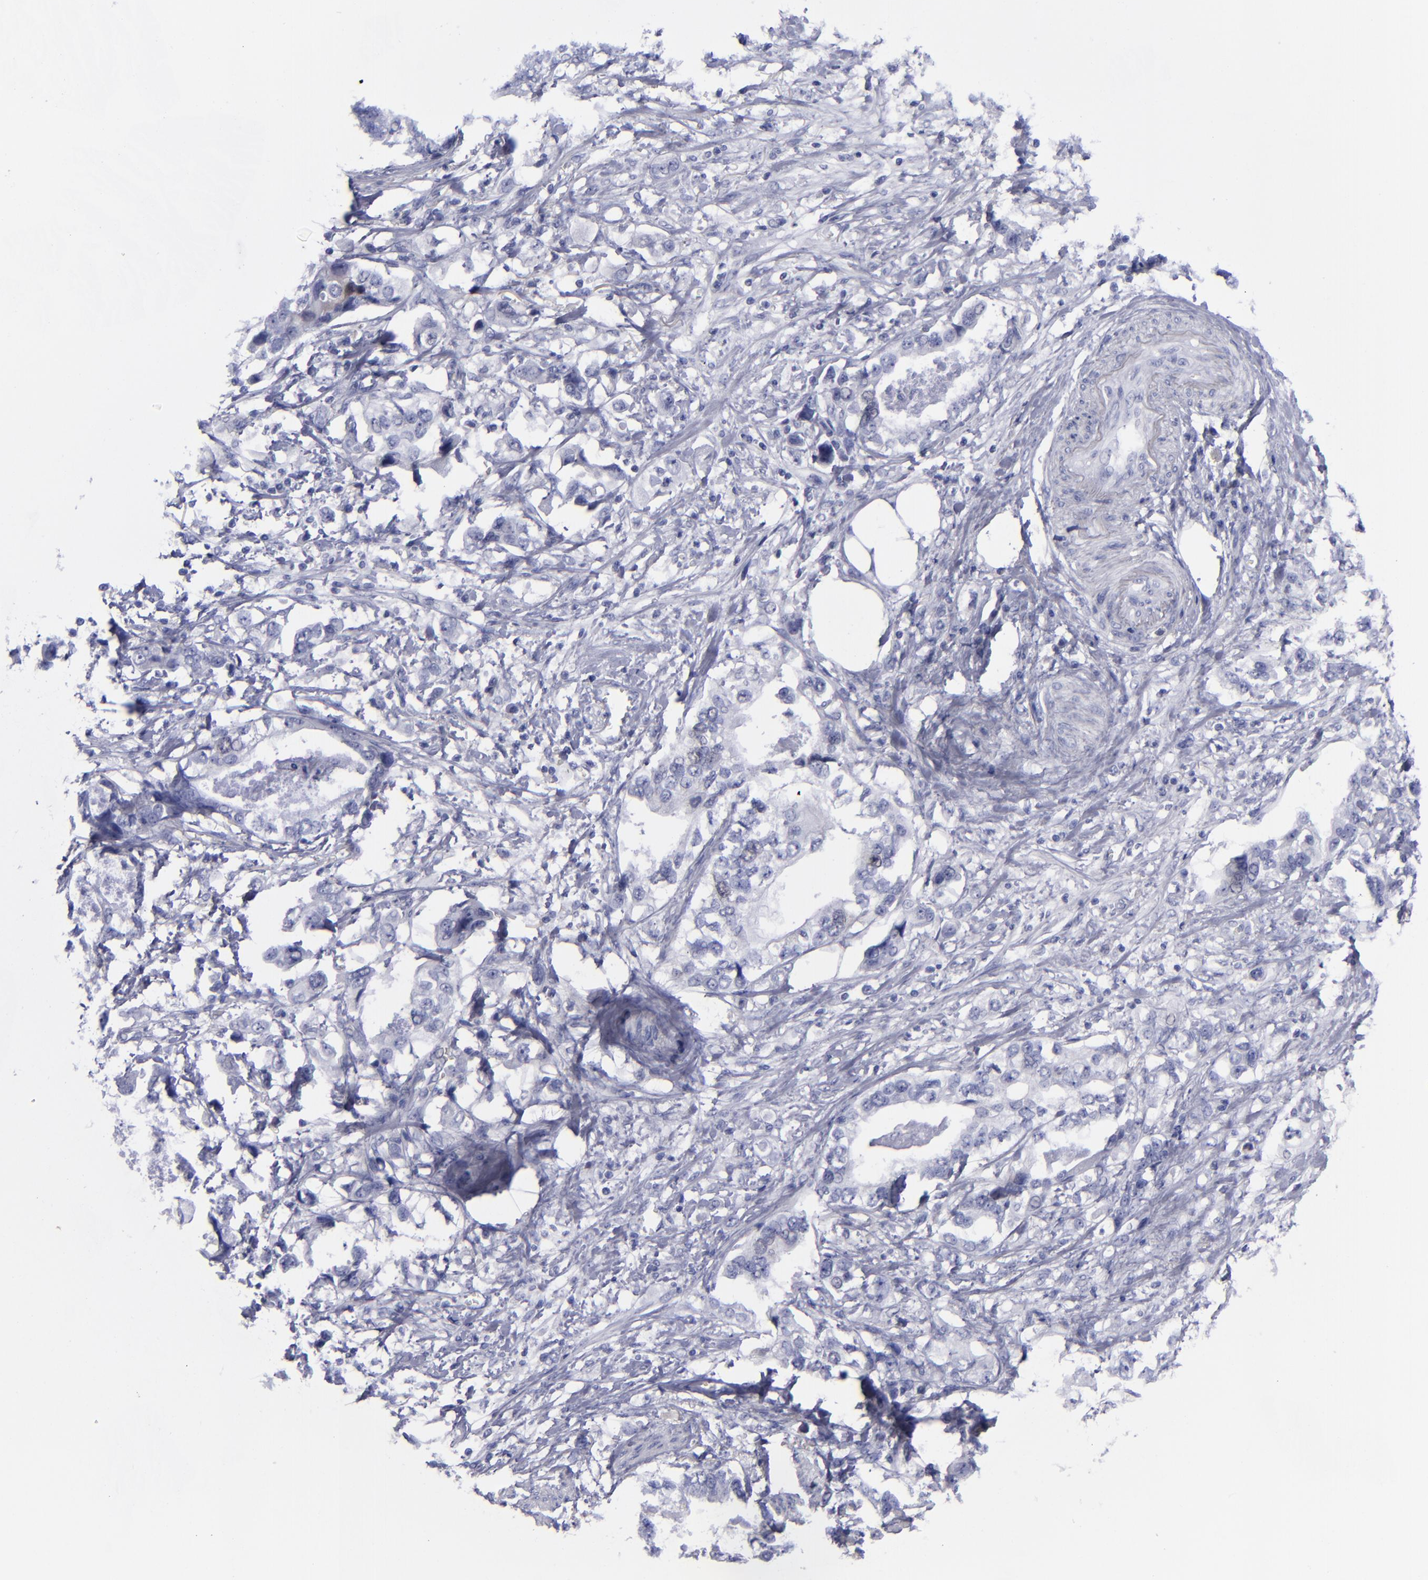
{"staining": {"intensity": "negative", "quantity": "none", "location": "none"}, "tissue": "stomach cancer", "cell_type": "Tumor cells", "image_type": "cancer", "snomed": [{"axis": "morphology", "description": "Adenocarcinoma, NOS"}, {"axis": "topography", "description": "Pancreas"}, {"axis": "topography", "description": "Stomach, upper"}], "caption": "Adenocarcinoma (stomach) stained for a protein using immunohistochemistry (IHC) demonstrates no positivity tumor cells.", "gene": "AURKA", "patient": {"sex": "male", "age": 77}}